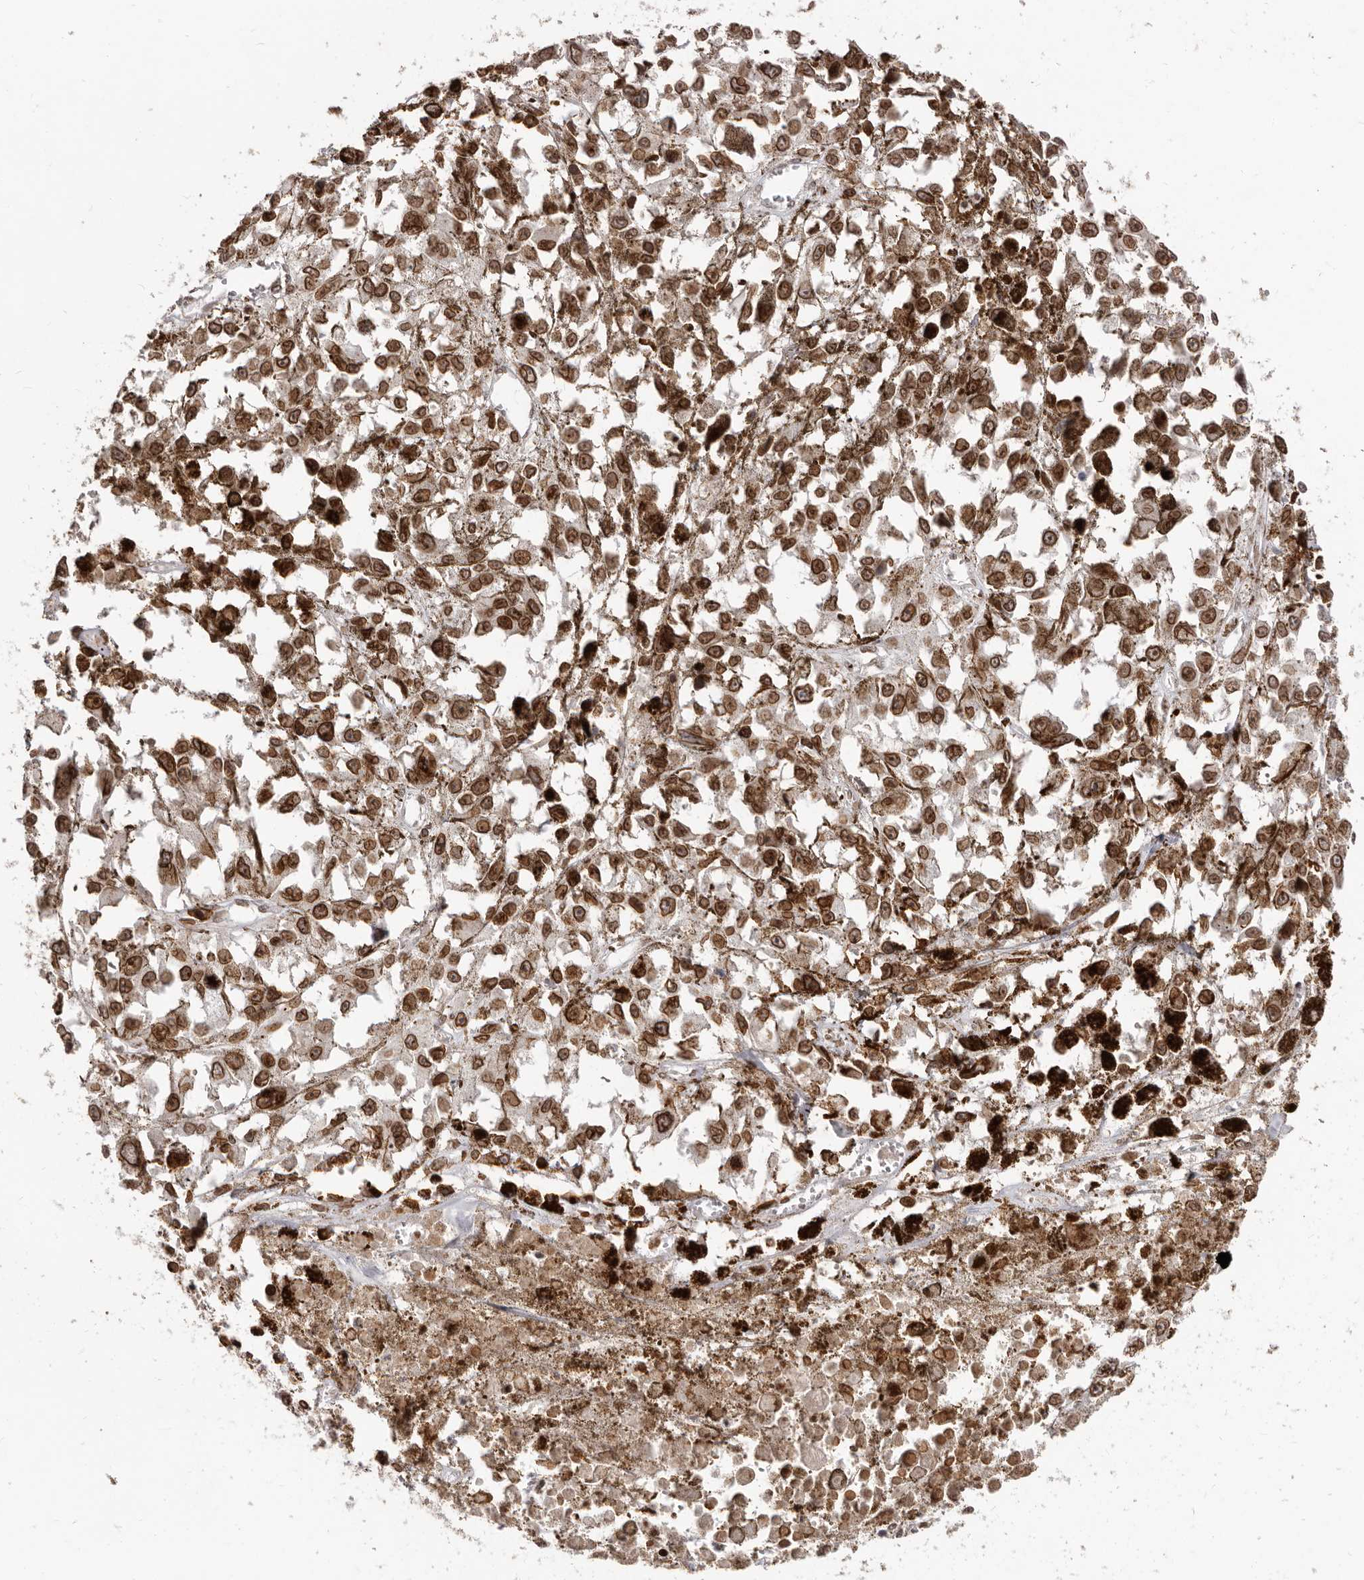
{"staining": {"intensity": "strong", "quantity": ">75%", "location": "cytoplasmic/membranous,nuclear"}, "tissue": "melanoma", "cell_type": "Tumor cells", "image_type": "cancer", "snomed": [{"axis": "morphology", "description": "Malignant melanoma, Metastatic site"}, {"axis": "topography", "description": "Lymph node"}], "caption": "Immunohistochemical staining of malignant melanoma (metastatic site) exhibits high levels of strong cytoplasmic/membranous and nuclear positivity in about >75% of tumor cells.", "gene": "NUP153", "patient": {"sex": "male", "age": 59}}